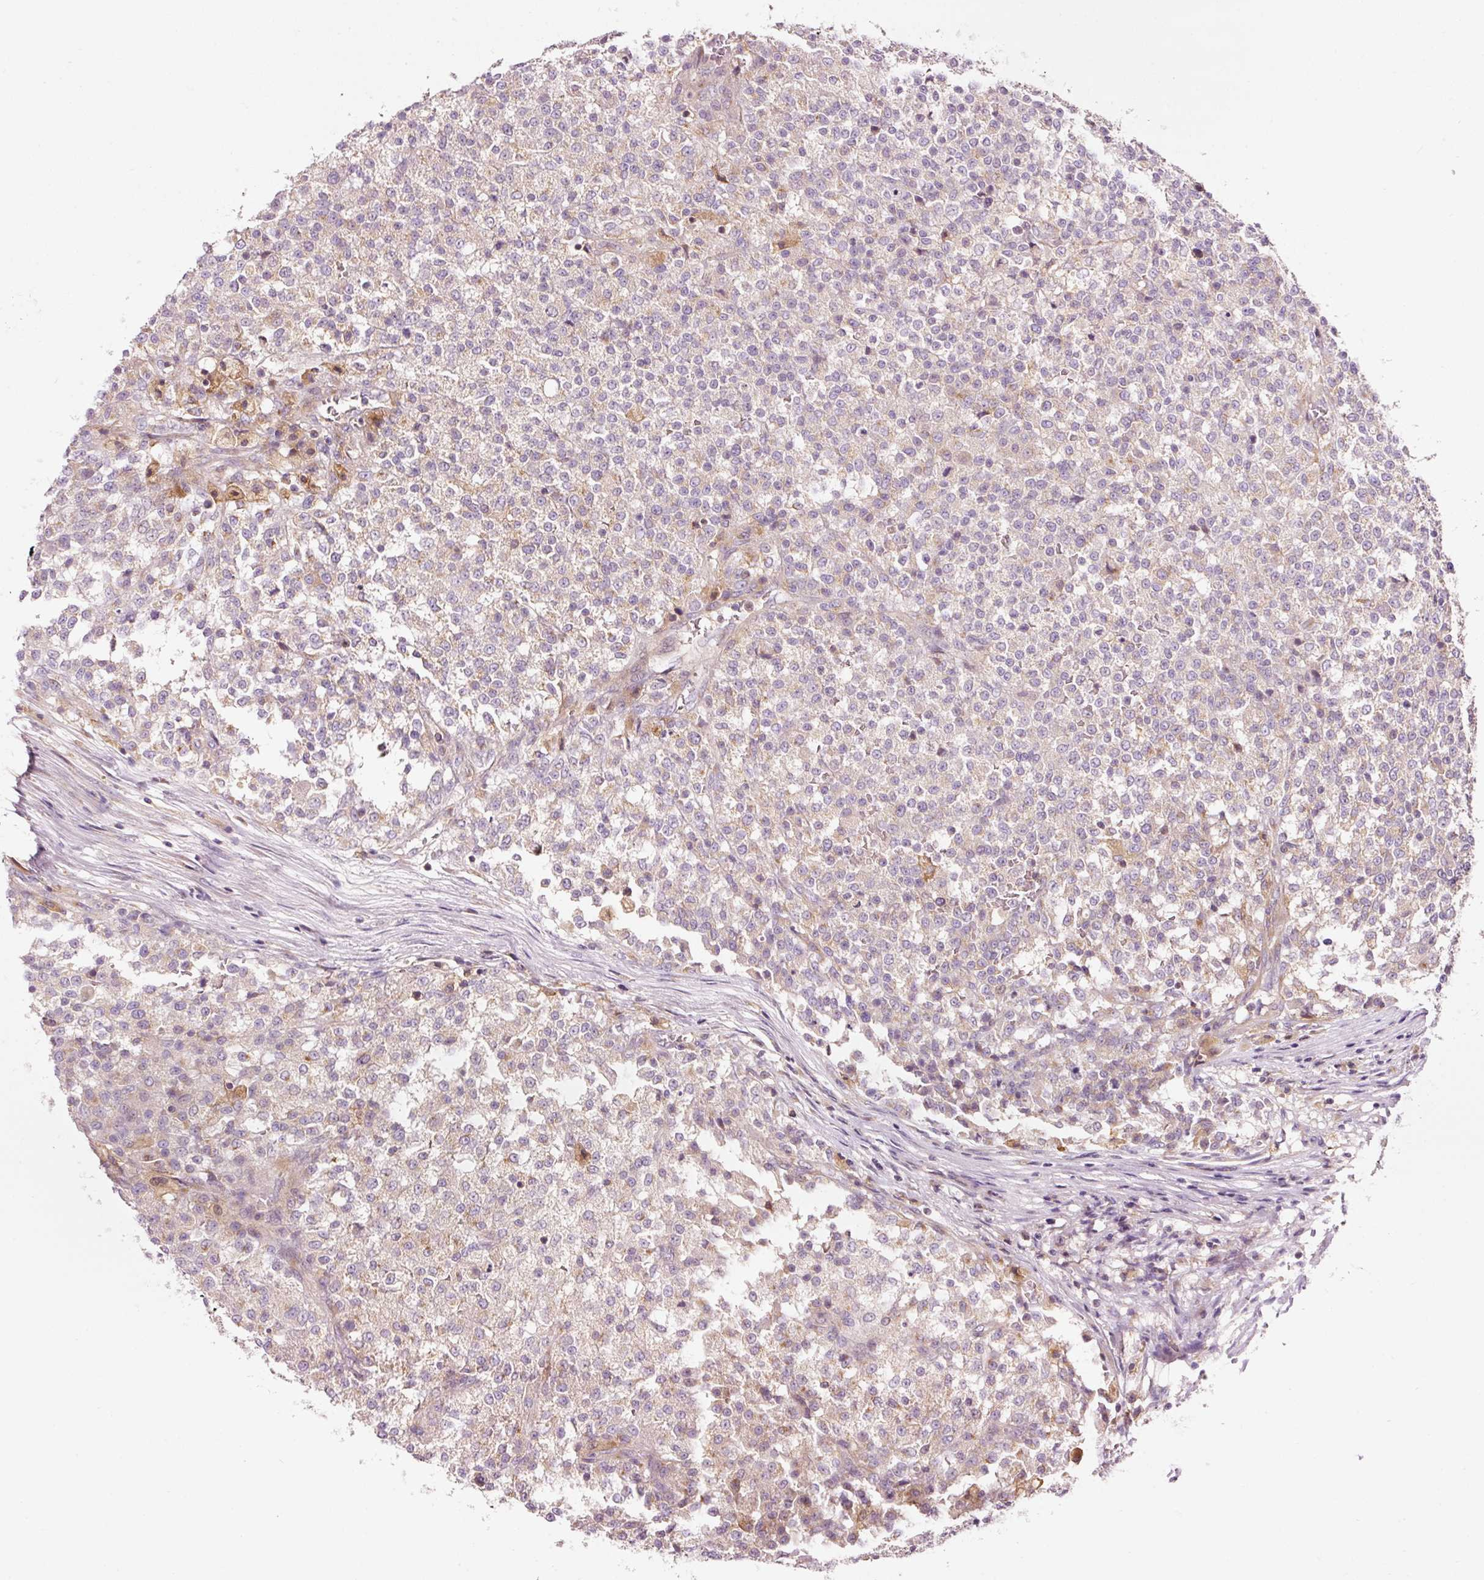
{"staining": {"intensity": "weak", "quantity": "<25%", "location": "cytoplasmic/membranous"}, "tissue": "testis cancer", "cell_type": "Tumor cells", "image_type": "cancer", "snomed": [{"axis": "morphology", "description": "Seminoma, NOS"}, {"axis": "topography", "description": "Testis"}], "caption": "Image shows no significant protein positivity in tumor cells of seminoma (testis).", "gene": "NAPA", "patient": {"sex": "male", "age": 59}}